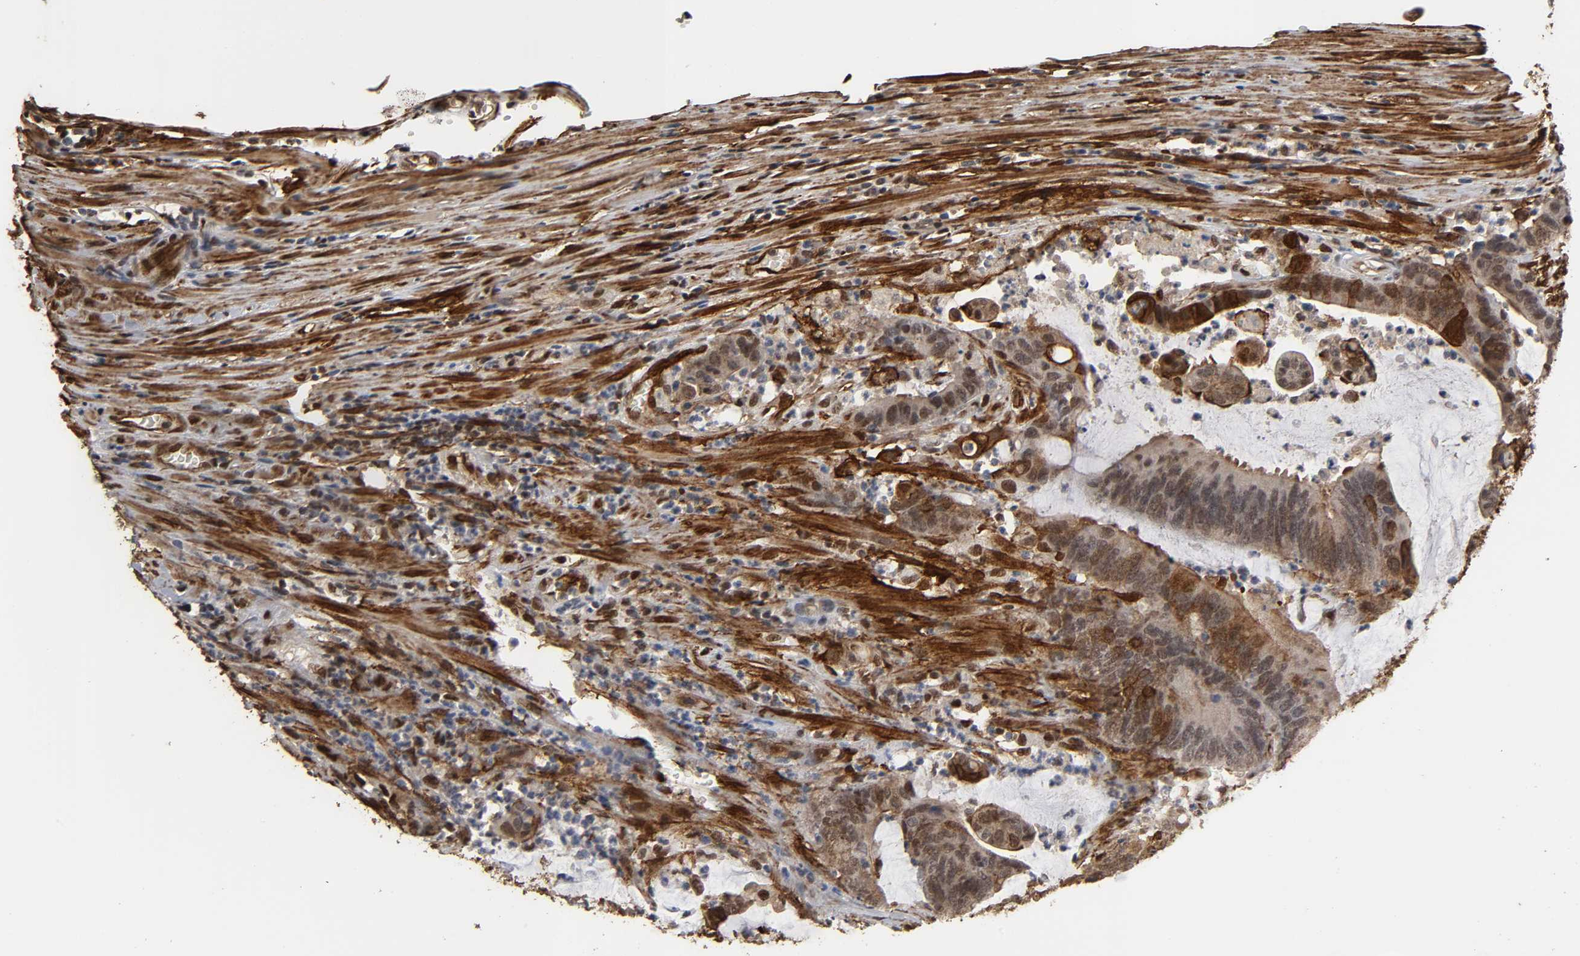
{"staining": {"intensity": "strong", "quantity": "<25%", "location": "cytoplasmic/membranous,nuclear"}, "tissue": "colorectal cancer", "cell_type": "Tumor cells", "image_type": "cancer", "snomed": [{"axis": "morphology", "description": "Adenocarcinoma, NOS"}, {"axis": "topography", "description": "Rectum"}], "caption": "Immunohistochemistry (DAB (3,3'-diaminobenzidine)) staining of human adenocarcinoma (colorectal) displays strong cytoplasmic/membranous and nuclear protein positivity in approximately <25% of tumor cells.", "gene": "AHNAK2", "patient": {"sex": "female", "age": 66}}